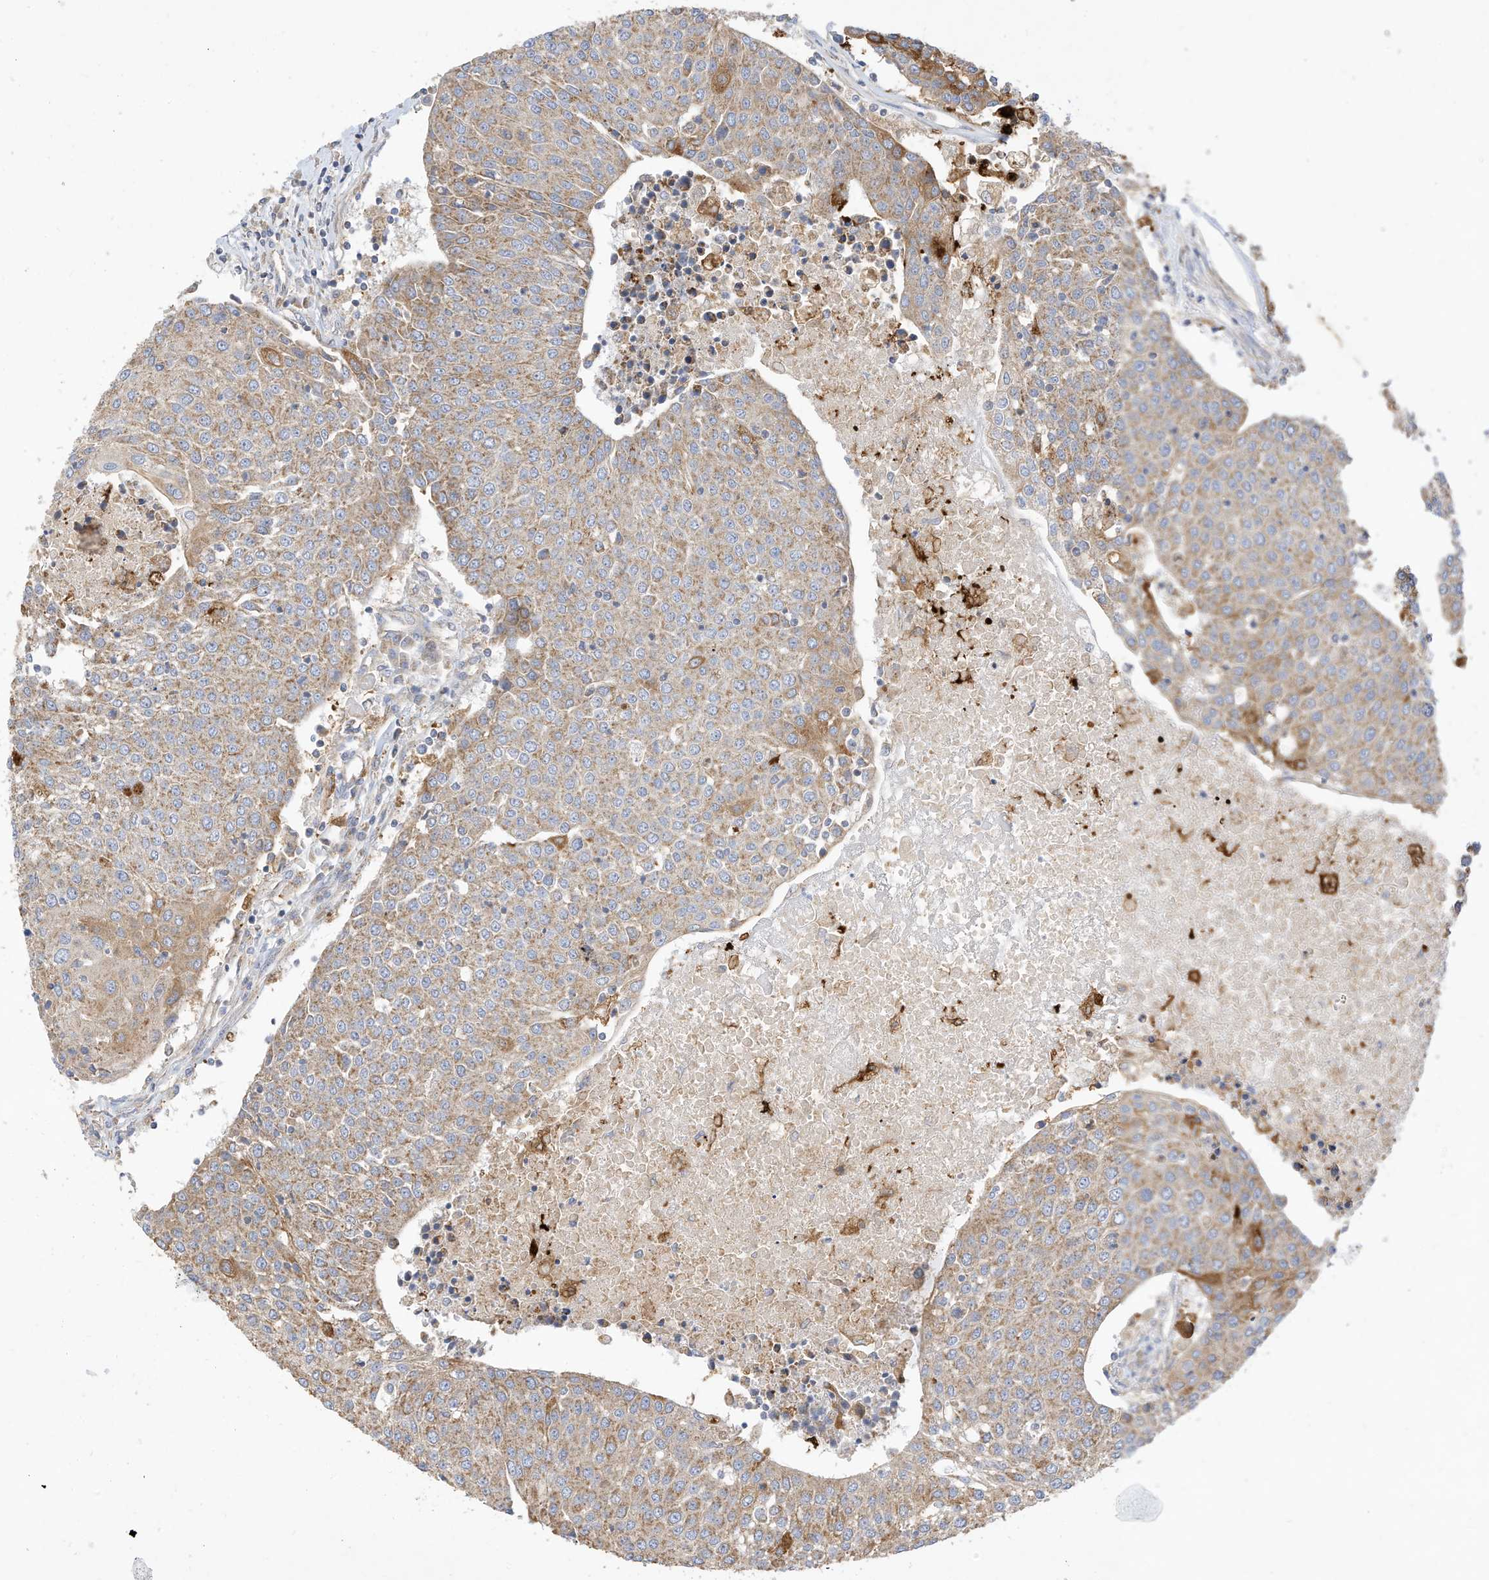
{"staining": {"intensity": "moderate", "quantity": ">75%", "location": "cytoplasmic/membranous"}, "tissue": "urothelial cancer", "cell_type": "Tumor cells", "image_type": "cancer", "snomed": [{"axis": "morphology", "description": "Urothelial carcinoma, High grade"}, {"axis": "topography", "description": "Urinary bladder"}], "caption": "This micrograph exhibits high-grade urothelial carcinoma stained with immunohistochemistry (IHC) to label a protein in brown. The cytoplasmic/membranous of tumor cells show moderate positivity for the protein. Nuclei are counter-stained blue.", "gene": "RHOH", "patient": {"sex": "female", "age": 85}}